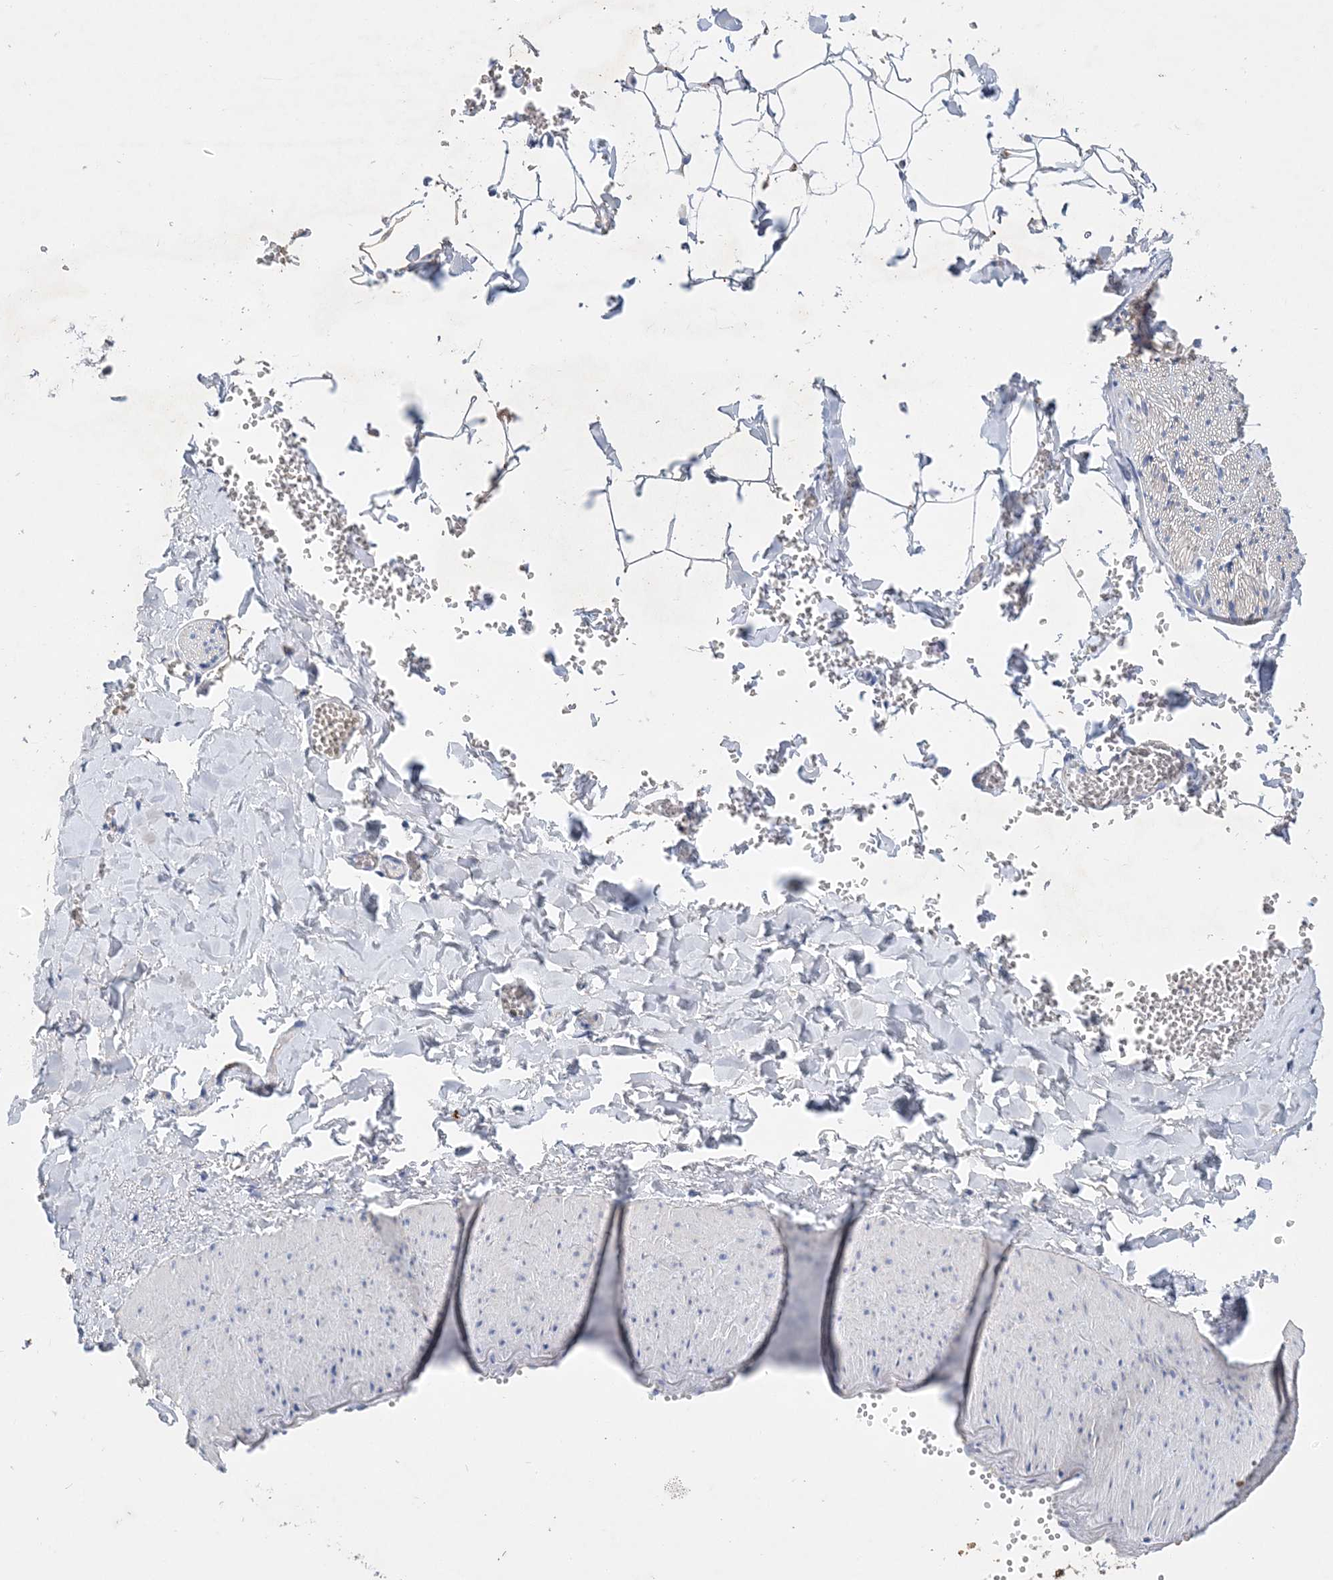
{"staining": {"intensity": "negative", "quantity": "none", "location": "none"}, "tissue": "adipose tissue", "cell_type": "Adipocytes", "image_type": "normal", "snomed": [{"axis": "morphology", "description": "Normal tissue, NOS"}, {"axis": "topography", "description": "Gallbladder"}, {"axis": "topography", "description": "Peripheral nerve tissue"}], "caption": "Benign adipose tissue was stained to show a protein in brown. There is no significant expression in adipocytes.", "gene": "GRINA", "patient": {"sex": "male", "age": 38}}